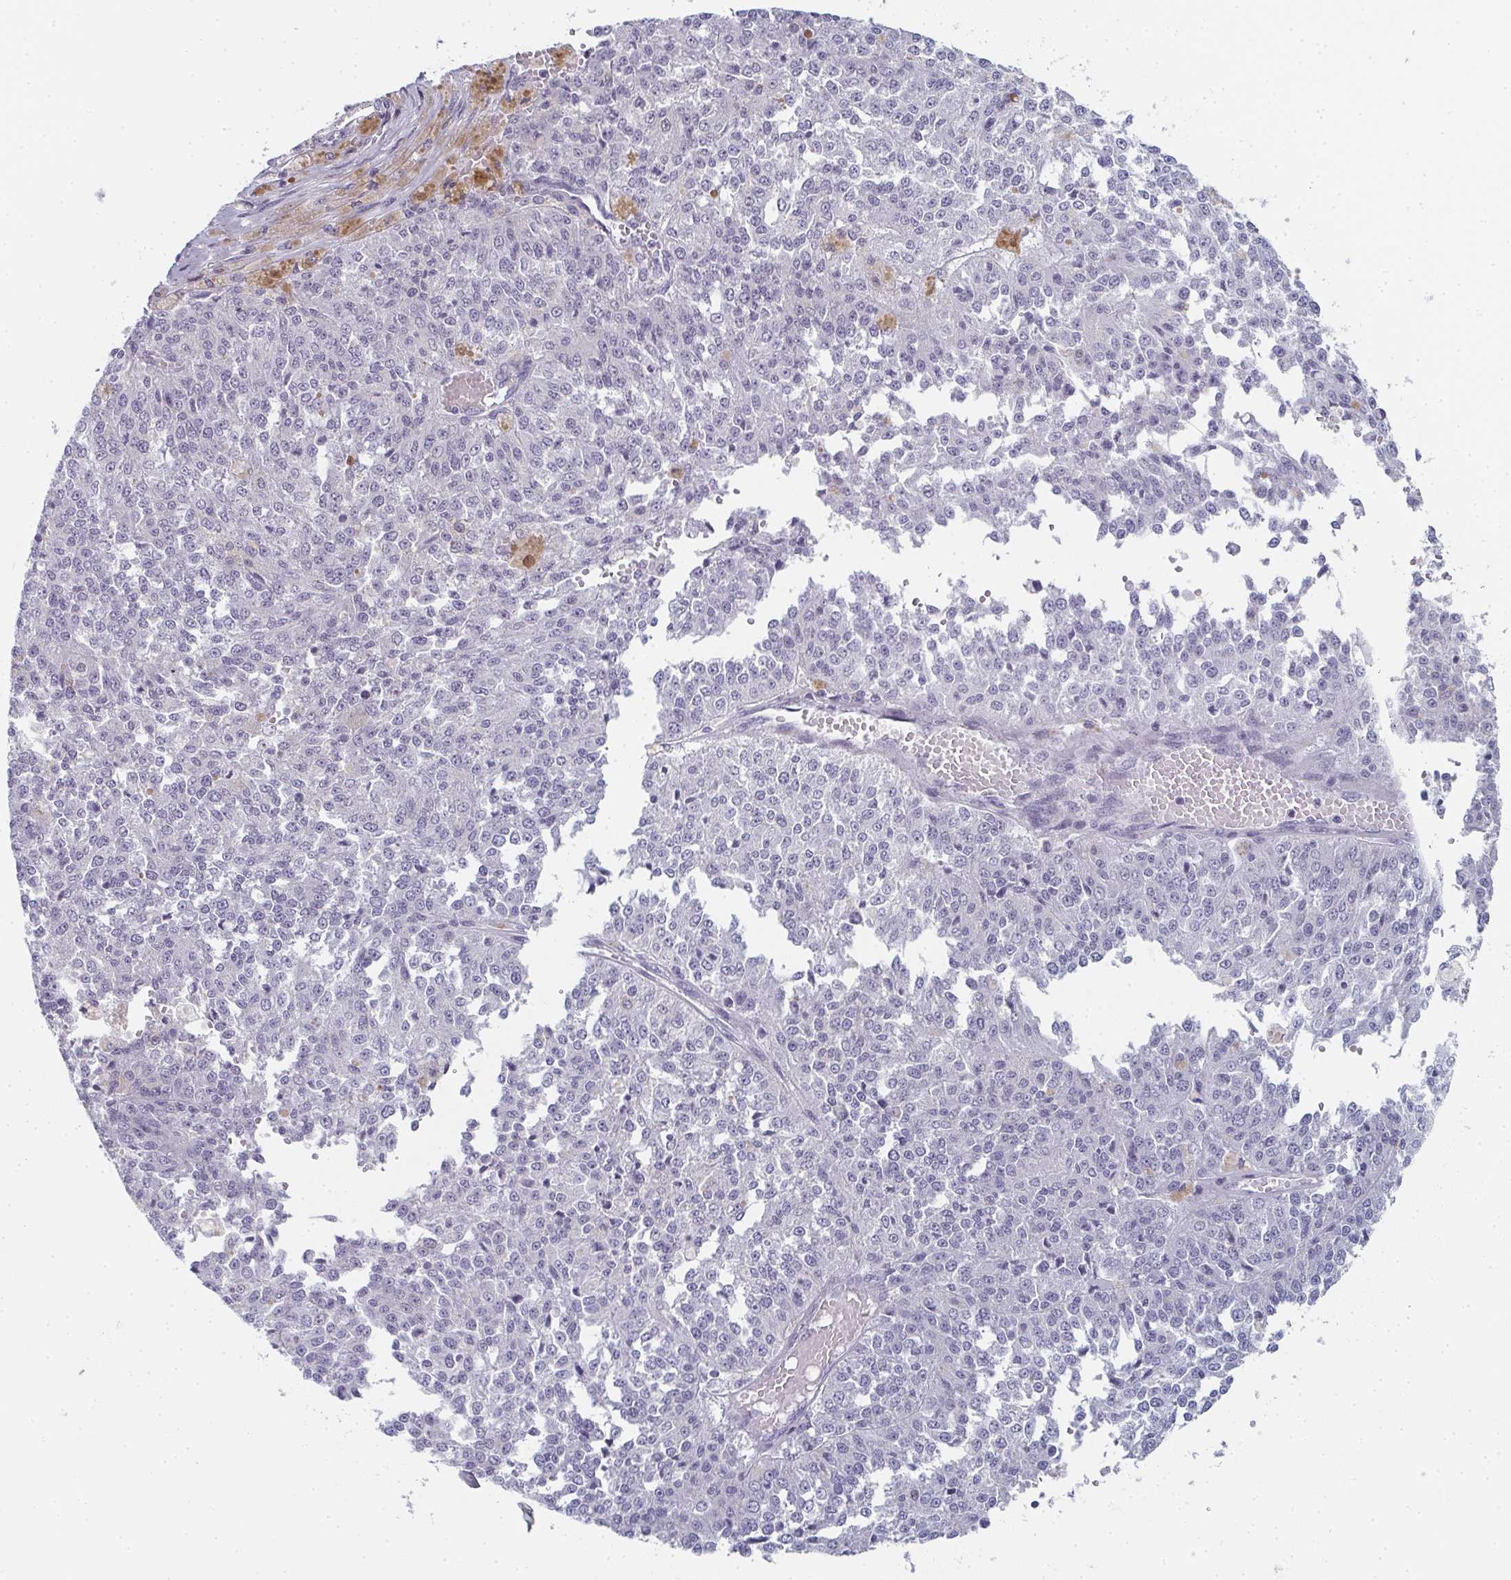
{"staining": {"intensity": "negative", "quantity": "none", "location": "none"}, "tissue": "melanoma", "cell_type": "Tumor cells", "image_type": "cancer", "snomed": [{"axis": "morphology", "description": "Malignant melanoma, Metastatic site"}, {"axis": "topography", "description": "Lymph node"}], "caption": "Immunohistochemical staining of human melanoma shows no significant expression in tumor cells. (Stains: DAB (3,3'-diaminobenzidine) immunohistochemistry with hematoxylin counter stain, Microscopy: brightfield microscopy at high magnification).", "gene": "PYCR3", "patient": {"sex": "female", "age": 64}}